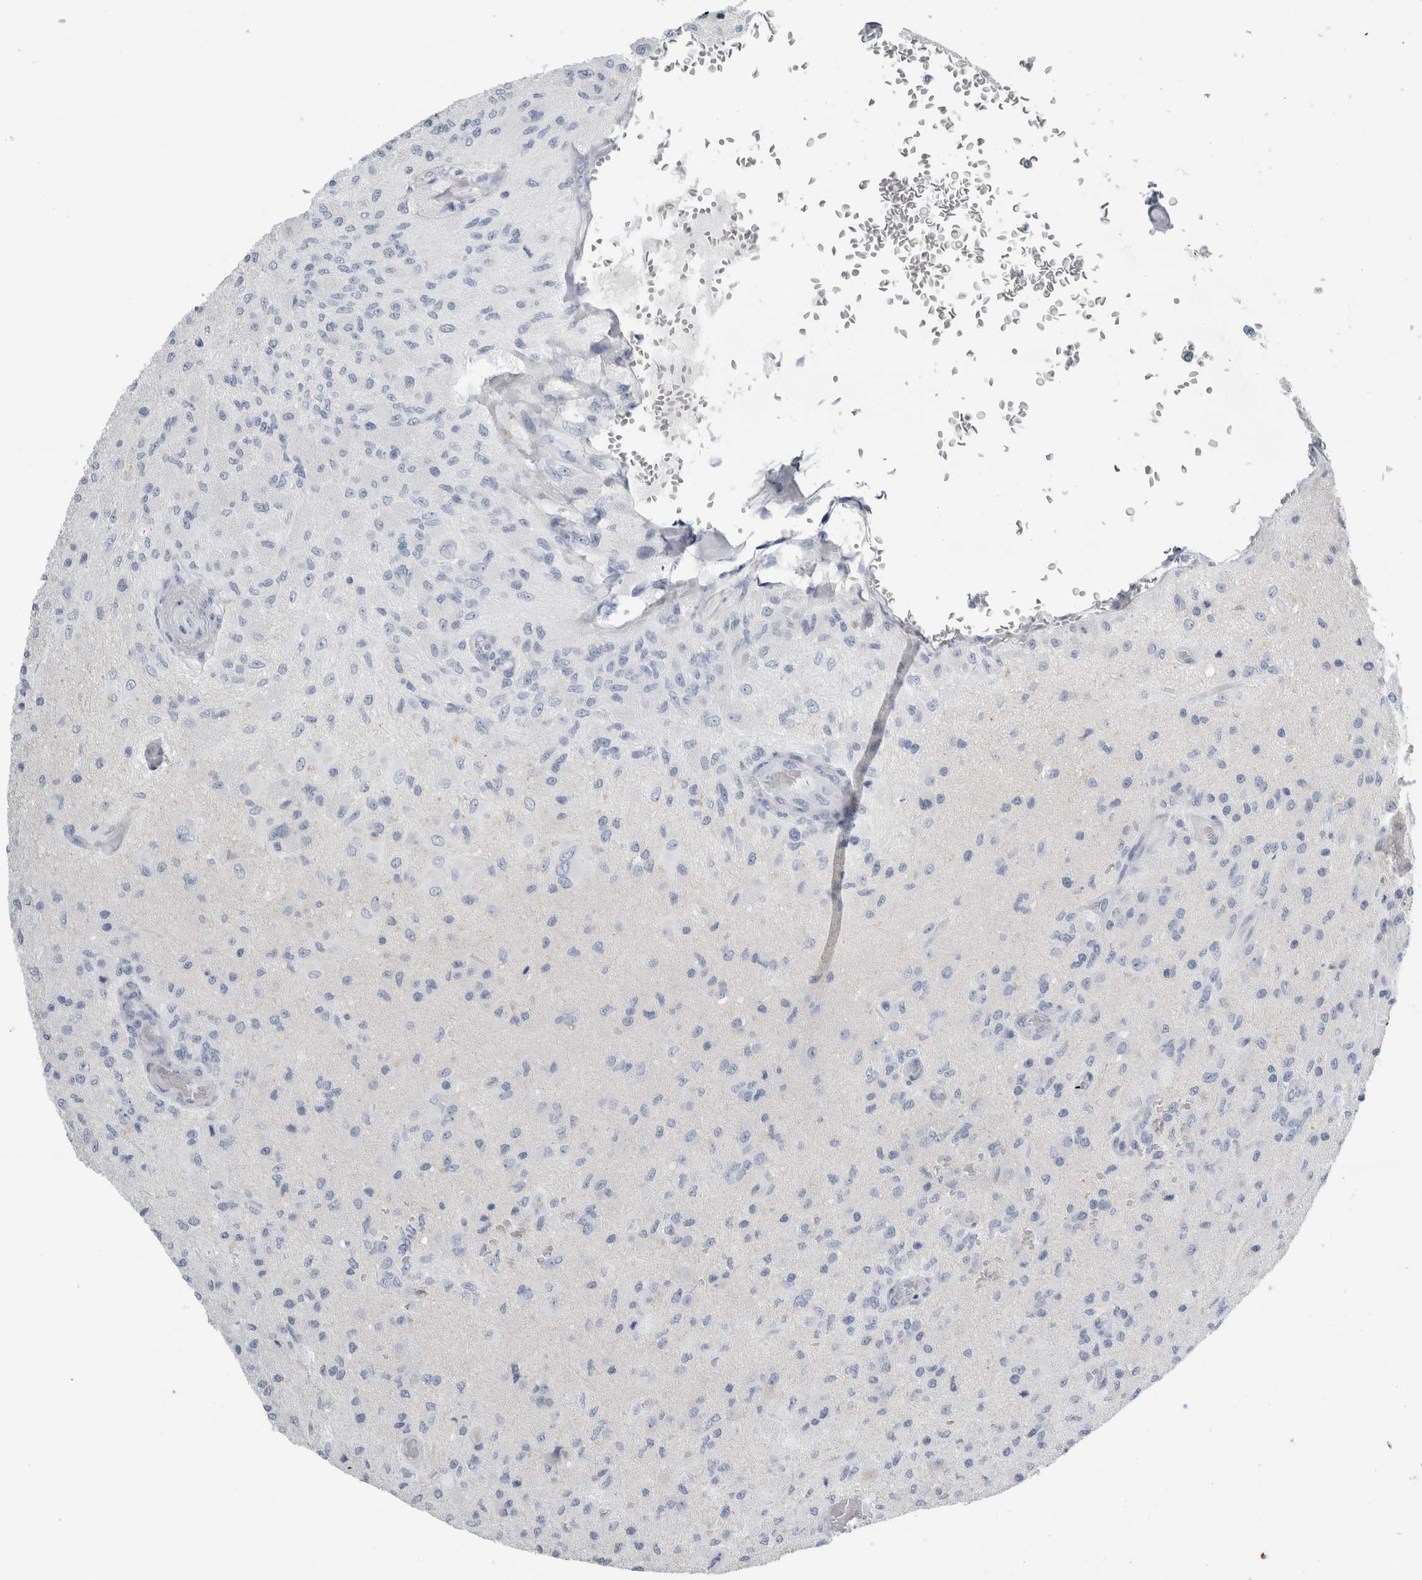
{"staining": {"intensity": "negative", "quantity": "none", "location": "none"}, "tissue": "glioma", "cell_type": "Tumor cells", "image_type": "cancer", "snomed": [{"axis": "morphology", "description": "Normal tissue, NOS"}, {"axis": "morphology", "description": "Glioma, malignant, High grade"}, {"axis": "topography", "description": "Cerebral cortex"}], "caption": "This is an immunohistochemistry (IHC) image of glioma. There is no staining in tumor cells.", "gene": "RPH3AL", "patient": {"sex": "male", "age": 77}}